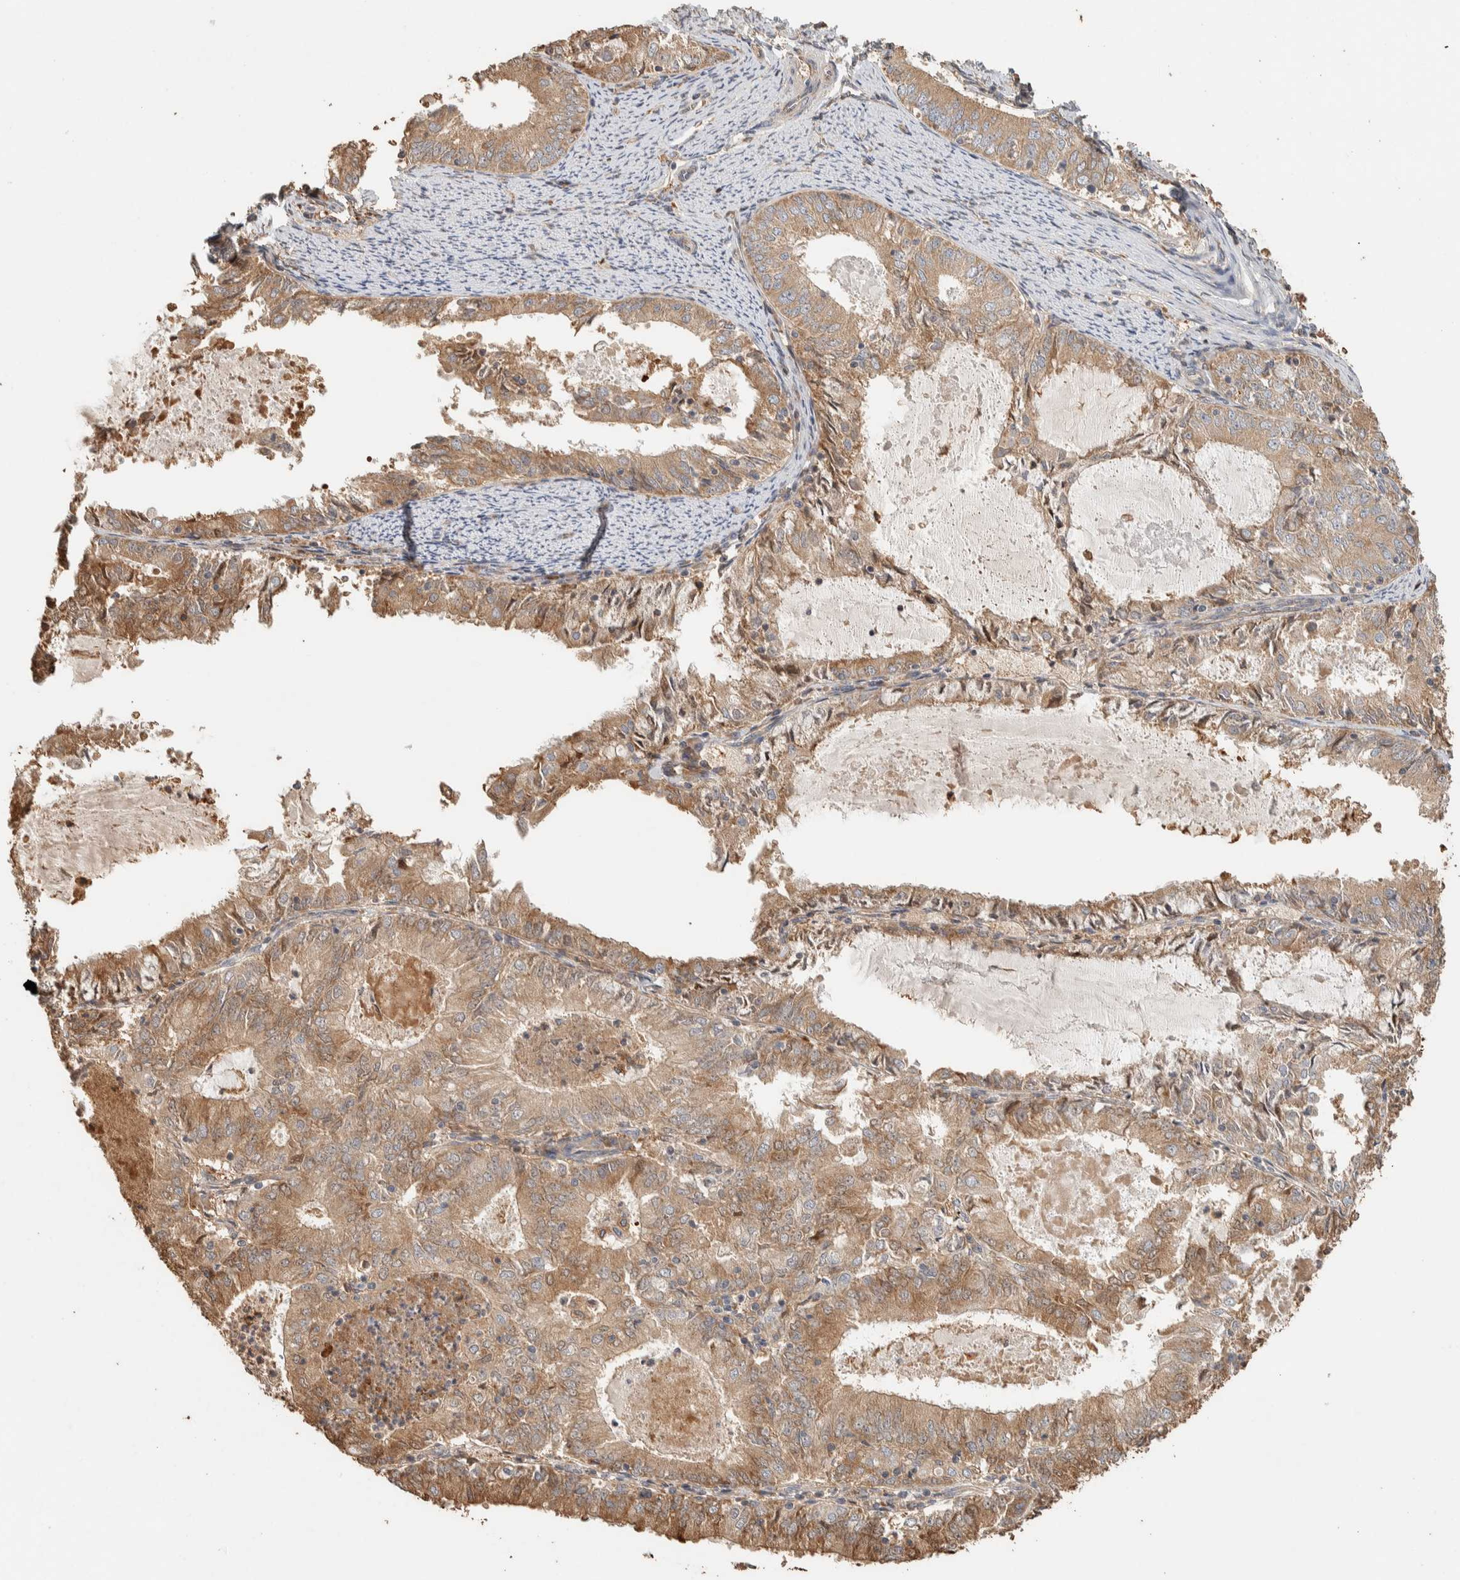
{"staining": {"intensity": "moderate", "quantity": ">75%", "location": "cytoplasmic/membranous"}, "tissue": "endometrial cancer", "cell_type": "Tumor cells", "image_type": "cancer", "snomed": [{"axis": "morphology", "description": "Adenocarcinoma, NOS"}, {"axis": "topography", "description": "Endometrium"}], "caption": "Endometrial cancer (adenocarcinoma) stained with a protein marker displays moderate staining in tumor cells.", "gene": "EXOC7", "patient": {"sex": "female", "age": 57}}